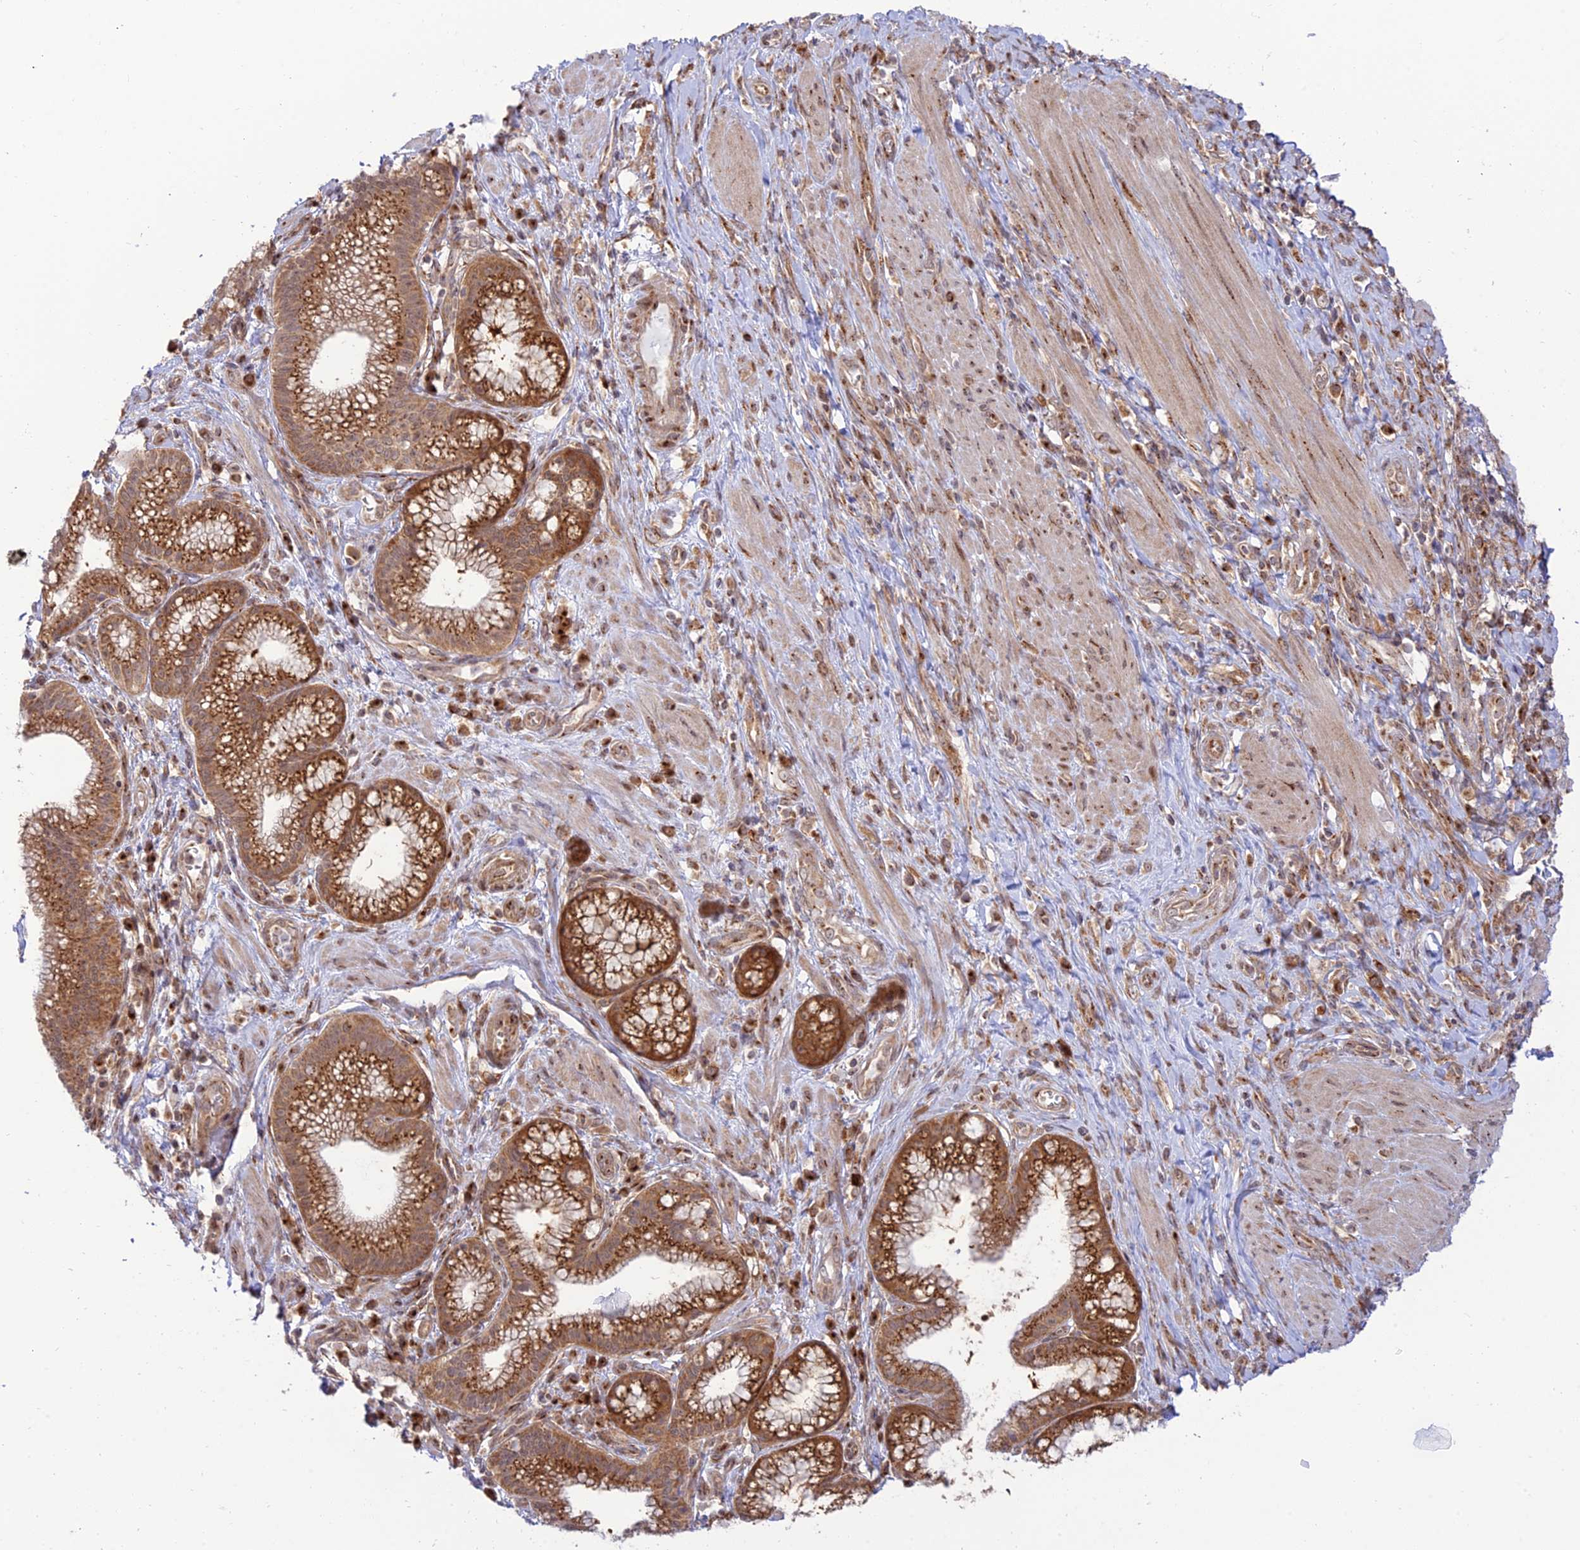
{"staining": {"intensity": "strong", "quantity": "25%-75%", "location": "cytoplasmic/membranous"}, "tissue": "pancreatic cancer", "cell_type": "Tumor cells", "image_type": "cancer", "snomed": [{"axis": "morphology", "description": "Adenocarcinoma, NOS"}, {"axis": "topography", "description": "Pancreas"}], "caption": "A histopathology image showing strong cytoplasmic/membranous staining in approximately 25%-75% of tumor cells in adenocarcinoma (pancreatic), as visualized by brown immunohistochemical staining.", "gene": "GOLGA3", "patient": {"sex": "male", "age": 72}}